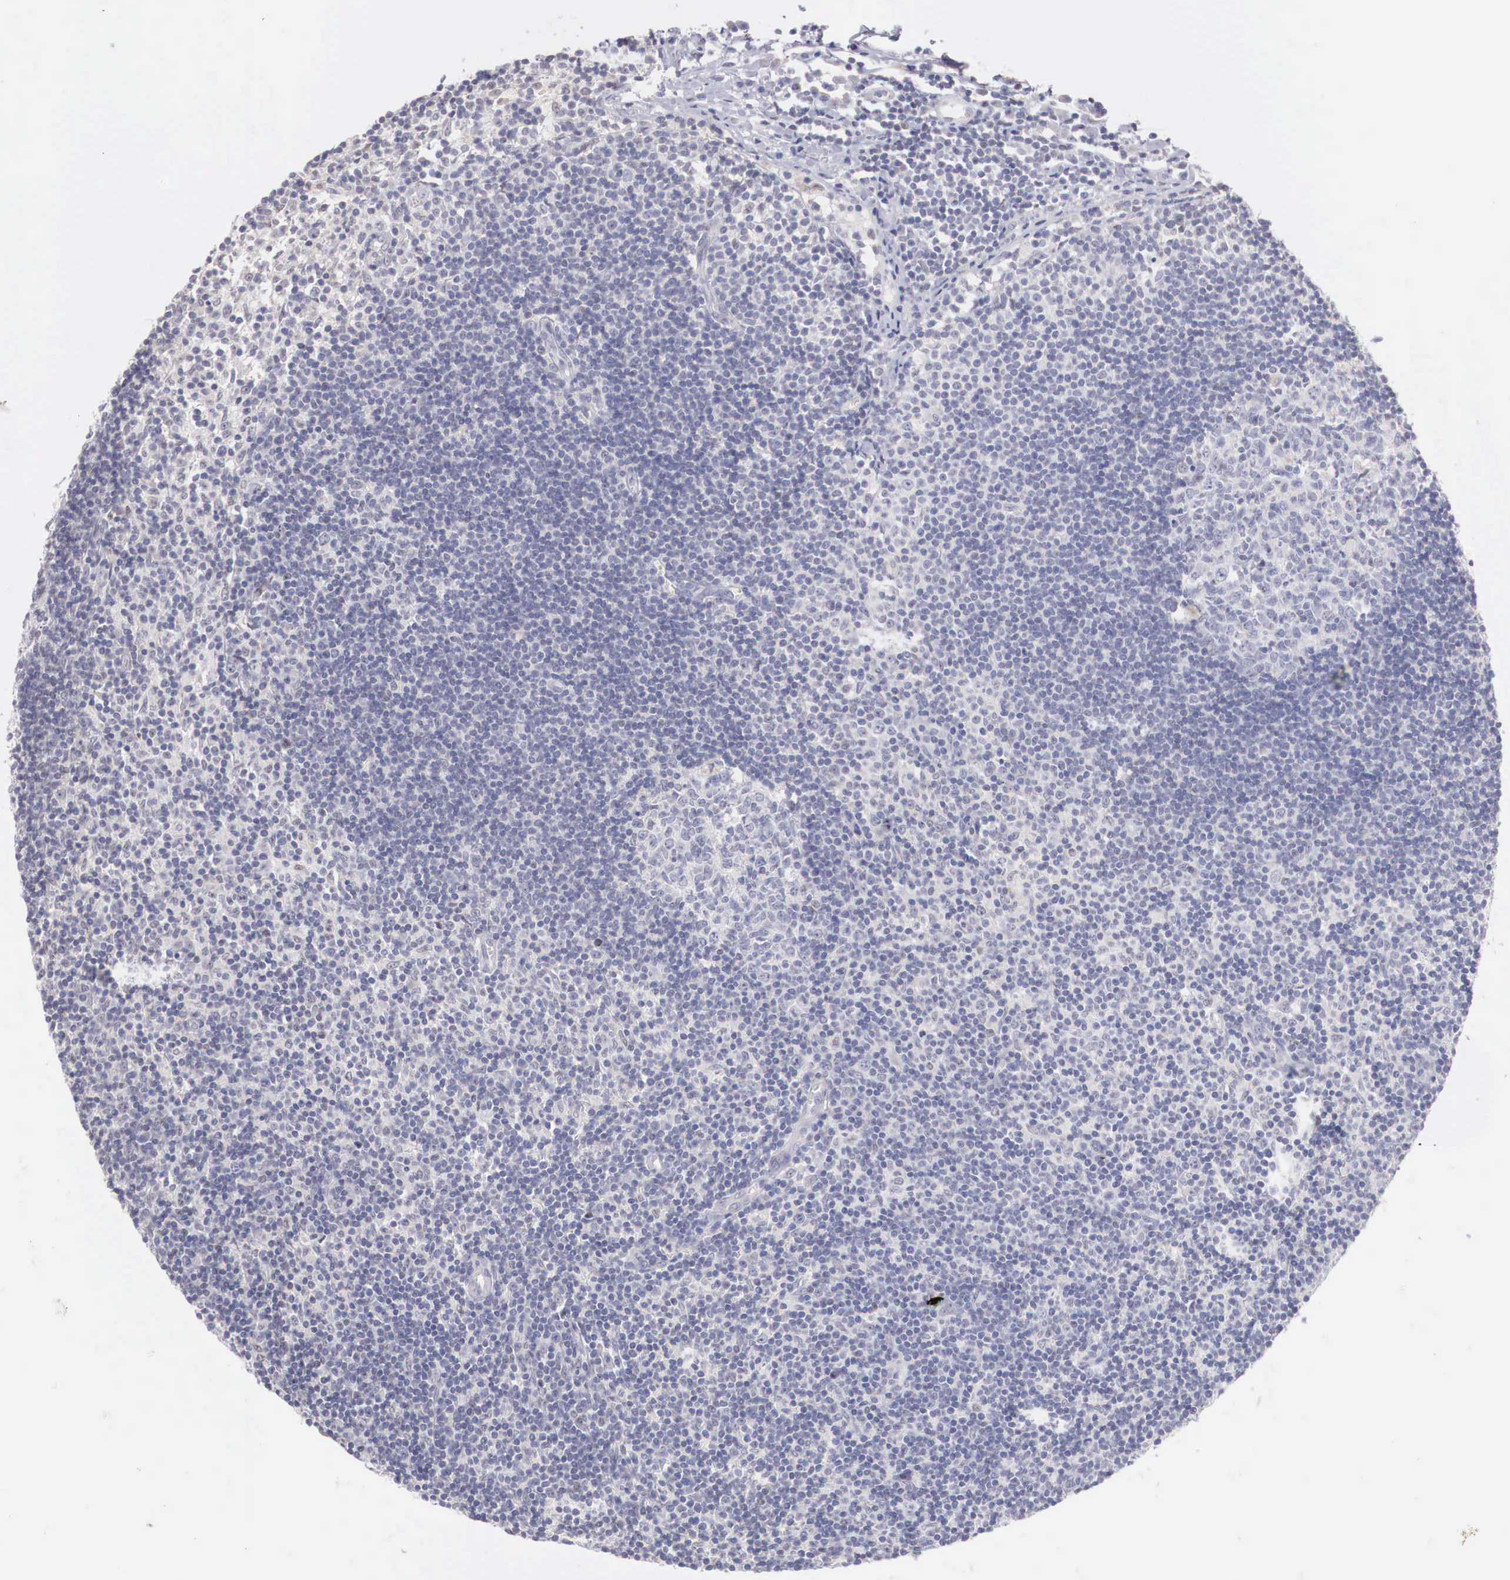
{"staining": {"intensity": "negative", "quantity": "none", "location": "none"}, "tissue": "lymph node", "cell_type": "Germinal center cells", "image_type": "normal", "snomed": [{"axis": "morphology", "description": "Normal tissue, NOS"}, {"axis": "topography", "description": "Lymph node"}], "caption": "Micrograph shows no significant protein positivity in germinal center cells of normal lymph node.", "gene": "TRIM13", "patient": {"sex": "female", "age": 53}}